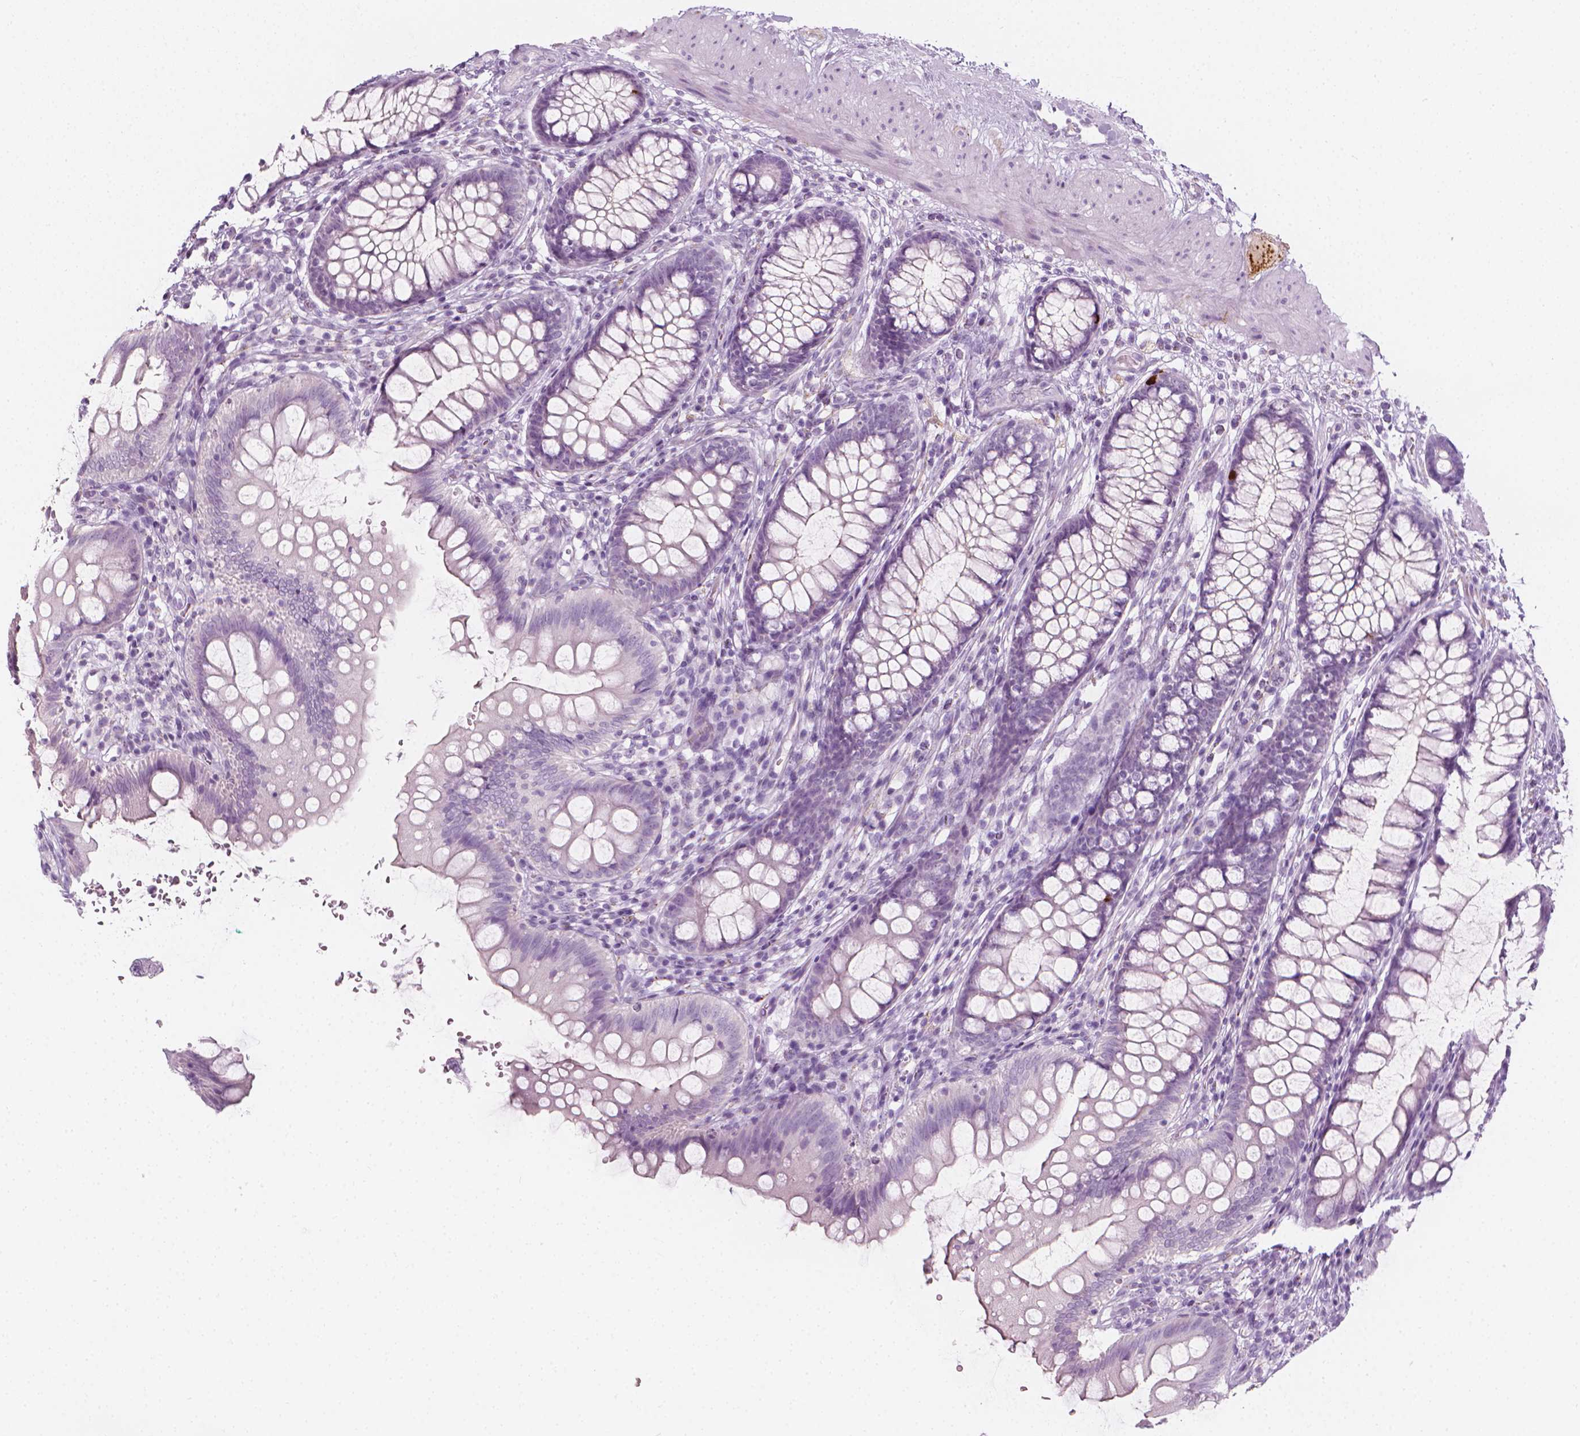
{"staining": {"intensity": "negative", "quantity": "none", "location": "none"}, "tissue": "colon", "cell_type": "Endothelial cells", "image_type": "normal", "snomed": [{"axis": "morphology", "description": "Normal tissue, NOS"}, {"axis": "morphology", "description": "Adenoma, NOS"}, {"axis": "topography", "description": "Soft tissue"}, {"axis": "topography", "description": "Colon"}], "caption": "An immunohistochemistry micrograph of benign colon is shown. There is no staining in endothelial cells of colon.", "gene": "SCG3", "patient": {"sex": "male", "age": 47}}